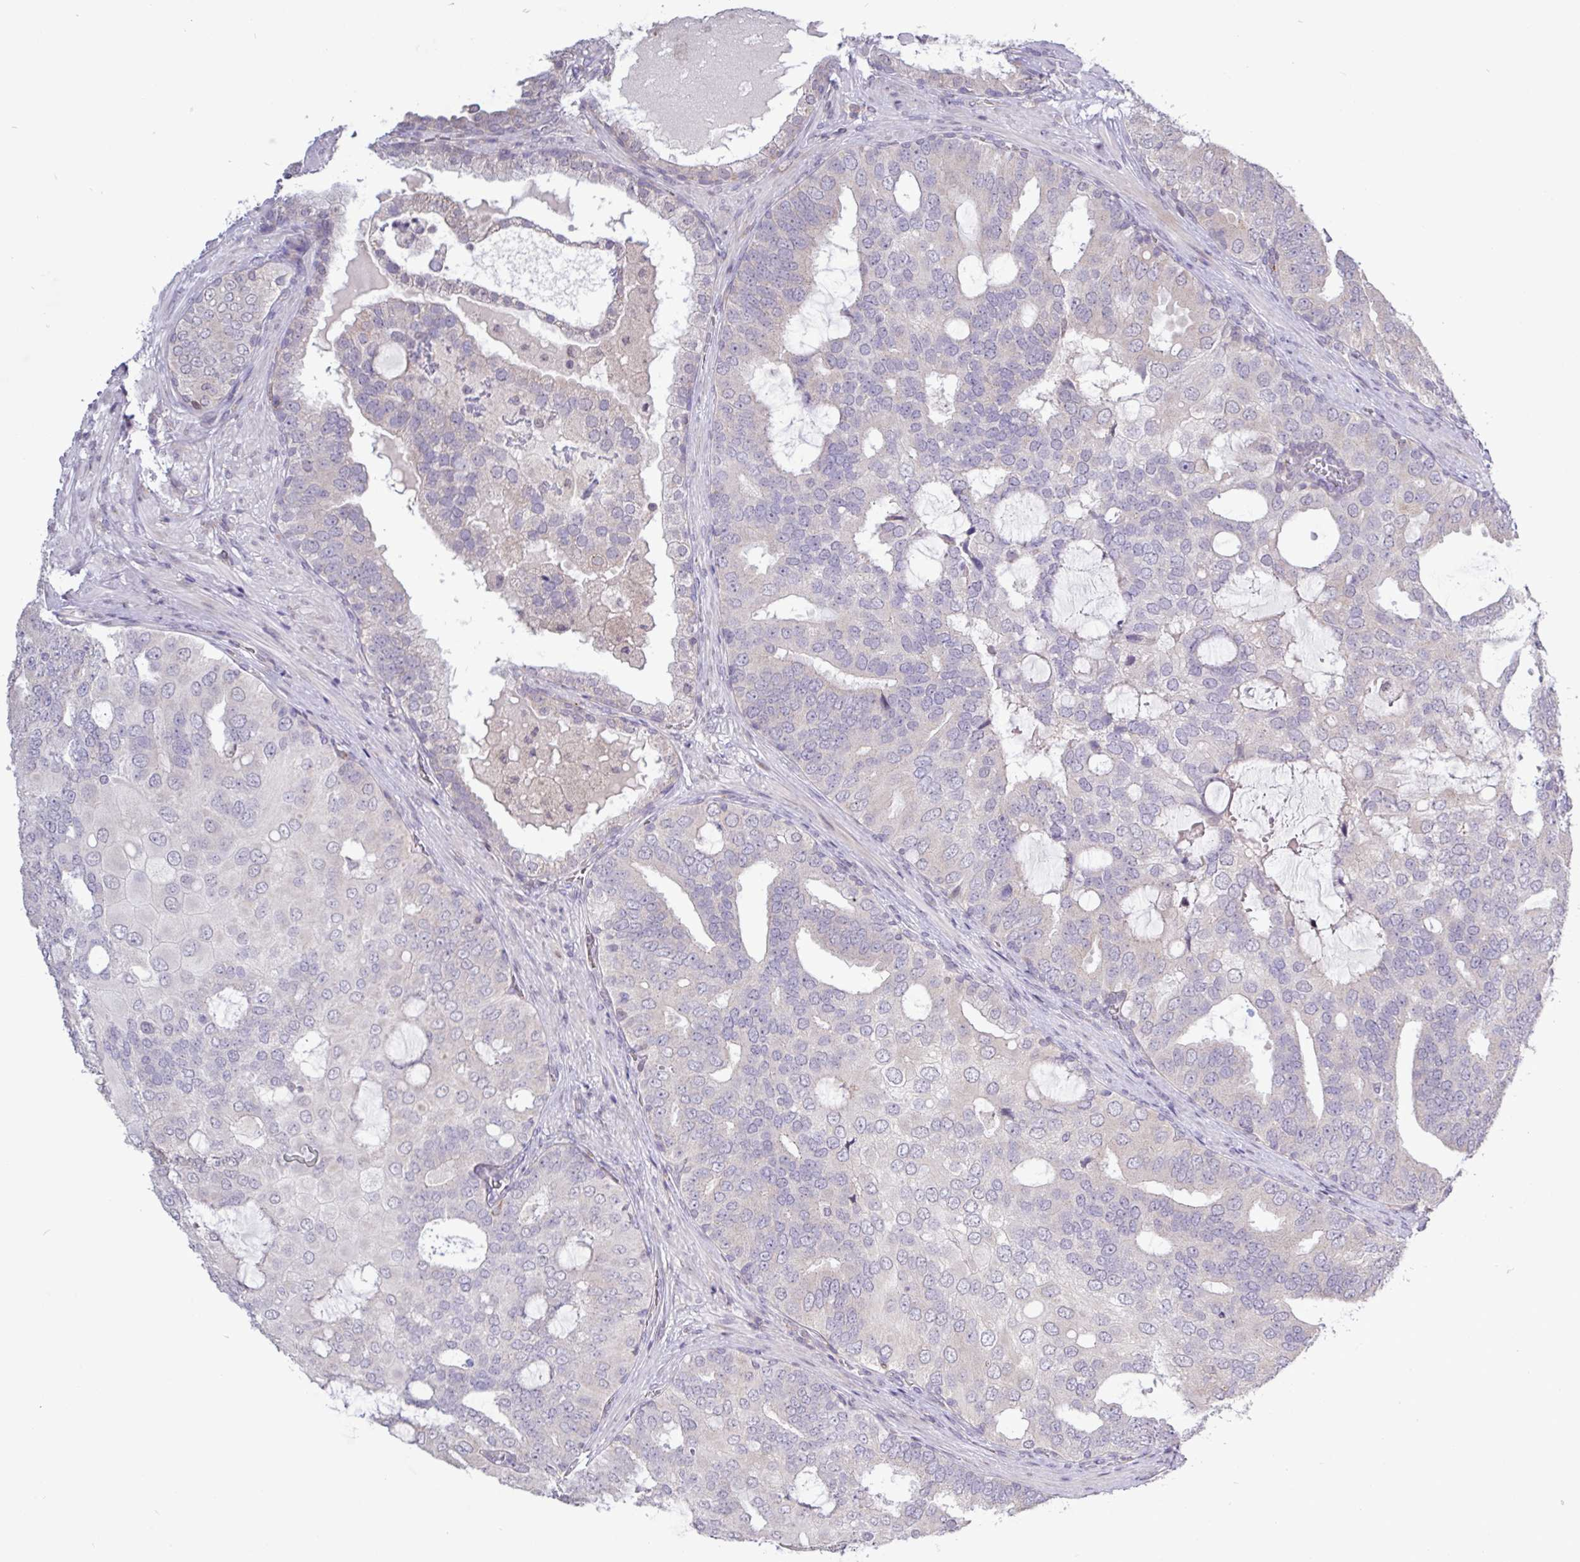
{"staining": {"intensity": "negative", "quantity": "none", "location": "none"}, "tissue": "prostate cancer", "cell_type": "Tumor cells", "image_type": "cancer", "snomed": [{"axis": "morphology", "description": "Adenocarcinoma, High grade"}, {"axis": "topography", "description": "Prostate"}], "caption": "Immunohistochemistry (IHC) image of neoplastic tissue: adenocarcinoma (high-grade) (prostate) stained with DAB (3,3'-diaminobenzidine) exhibits no significant protein staining in tumor cells.", "gene": "RTL3", "patient": {"sex": "male", "age": 55}}